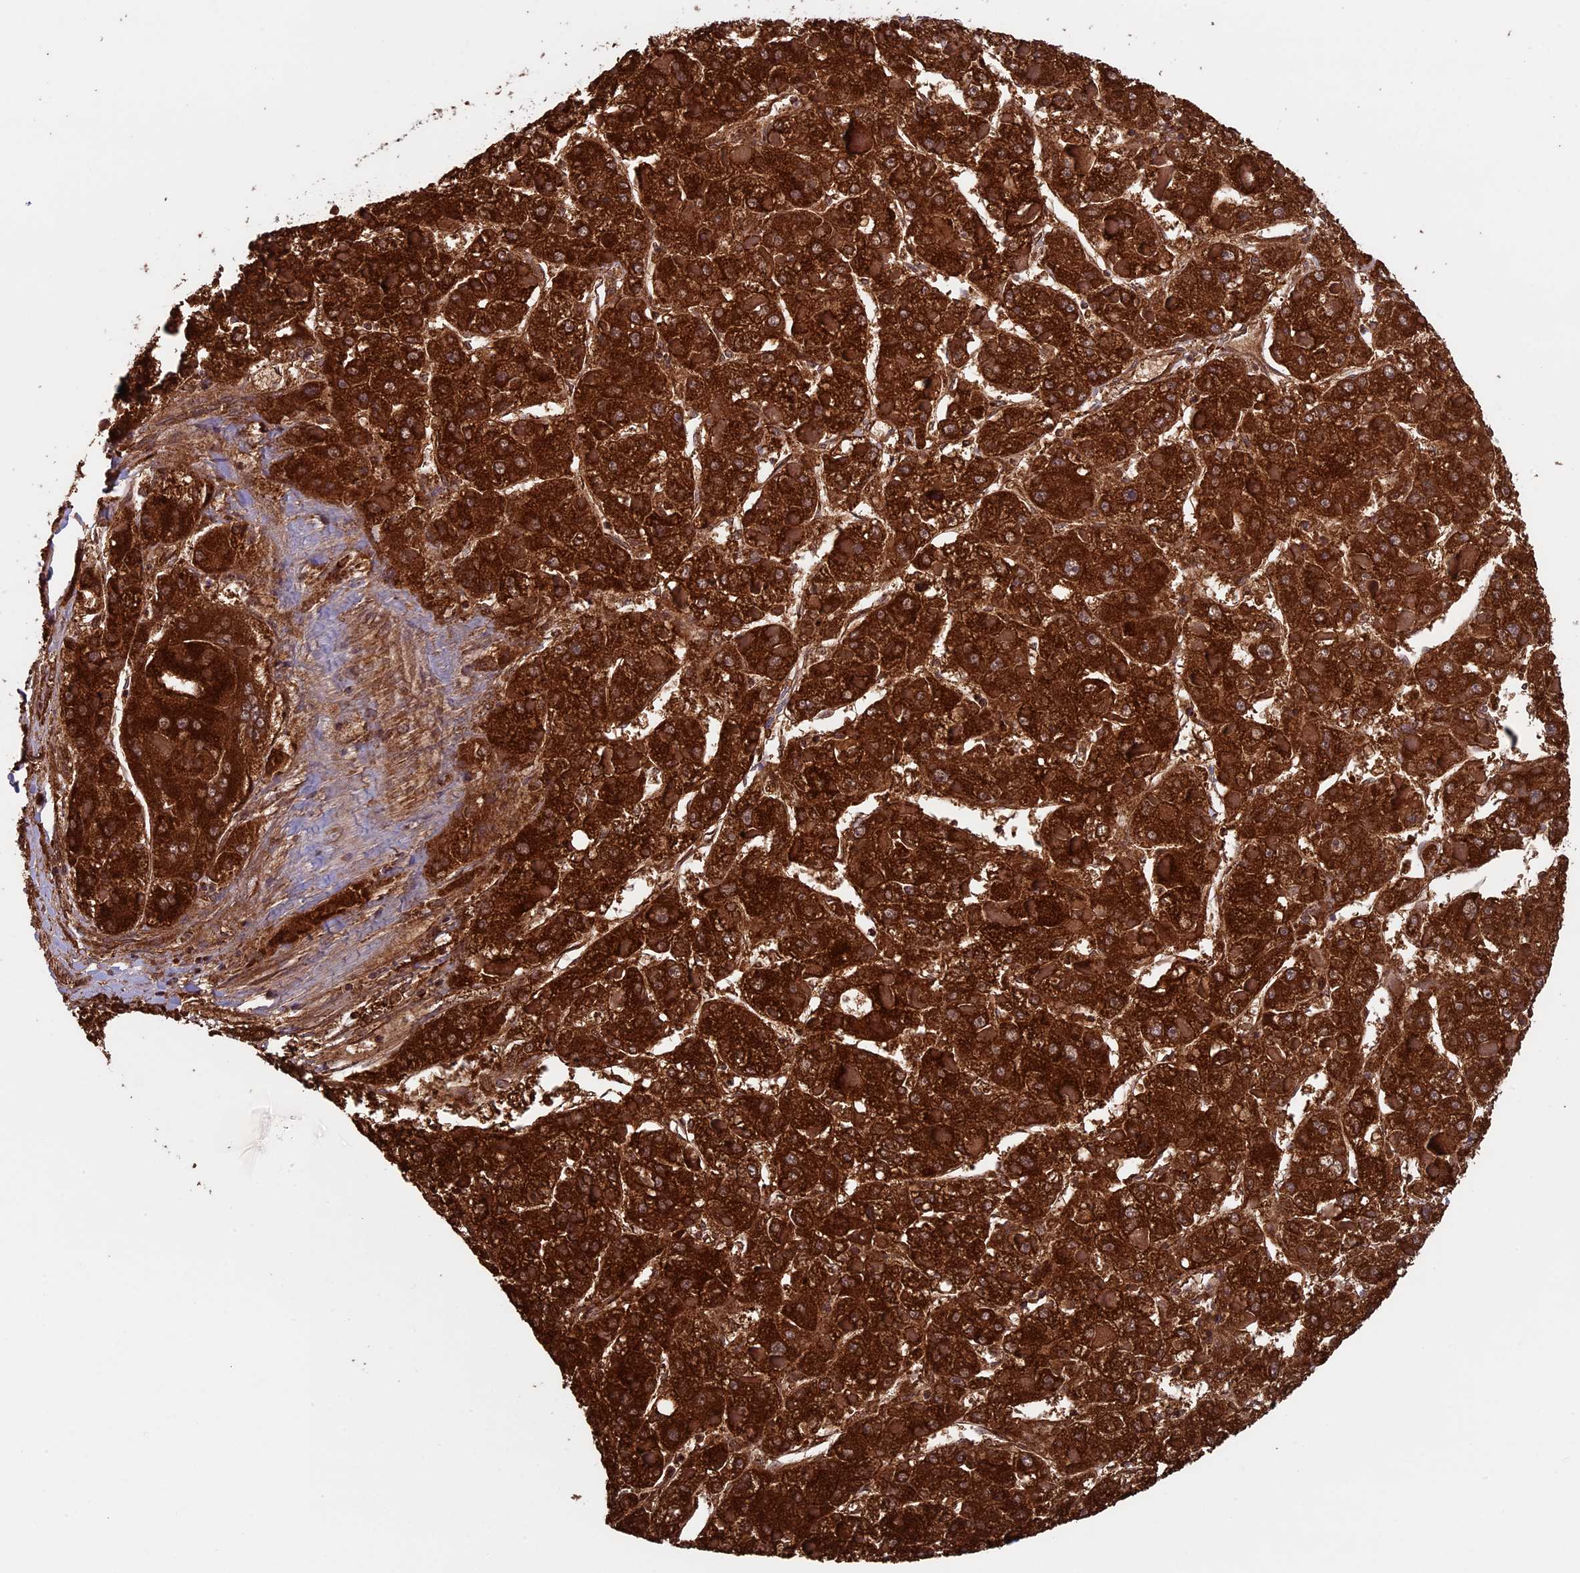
{"staining": {"intensity": "strong", "quantity": ">75%", "location": "cytoplasmic/membranous"}, "tissue": "liver cancer", "cell_type": "Tumor cells", "image_type": "cancer", "snomed": [{"axis": "morphology", "description": "Carcinoma, Hepatocellular, NOS"}, {"axis": "topography", "description": "Liver"}], "caption": "Protein staining of liver cancer tissue exhibits strong cytoplasmic/membranous expression in about >75% of tumor cells.", "gene": "CCDC8", "patient": {"sex": "female", "age": 73}}